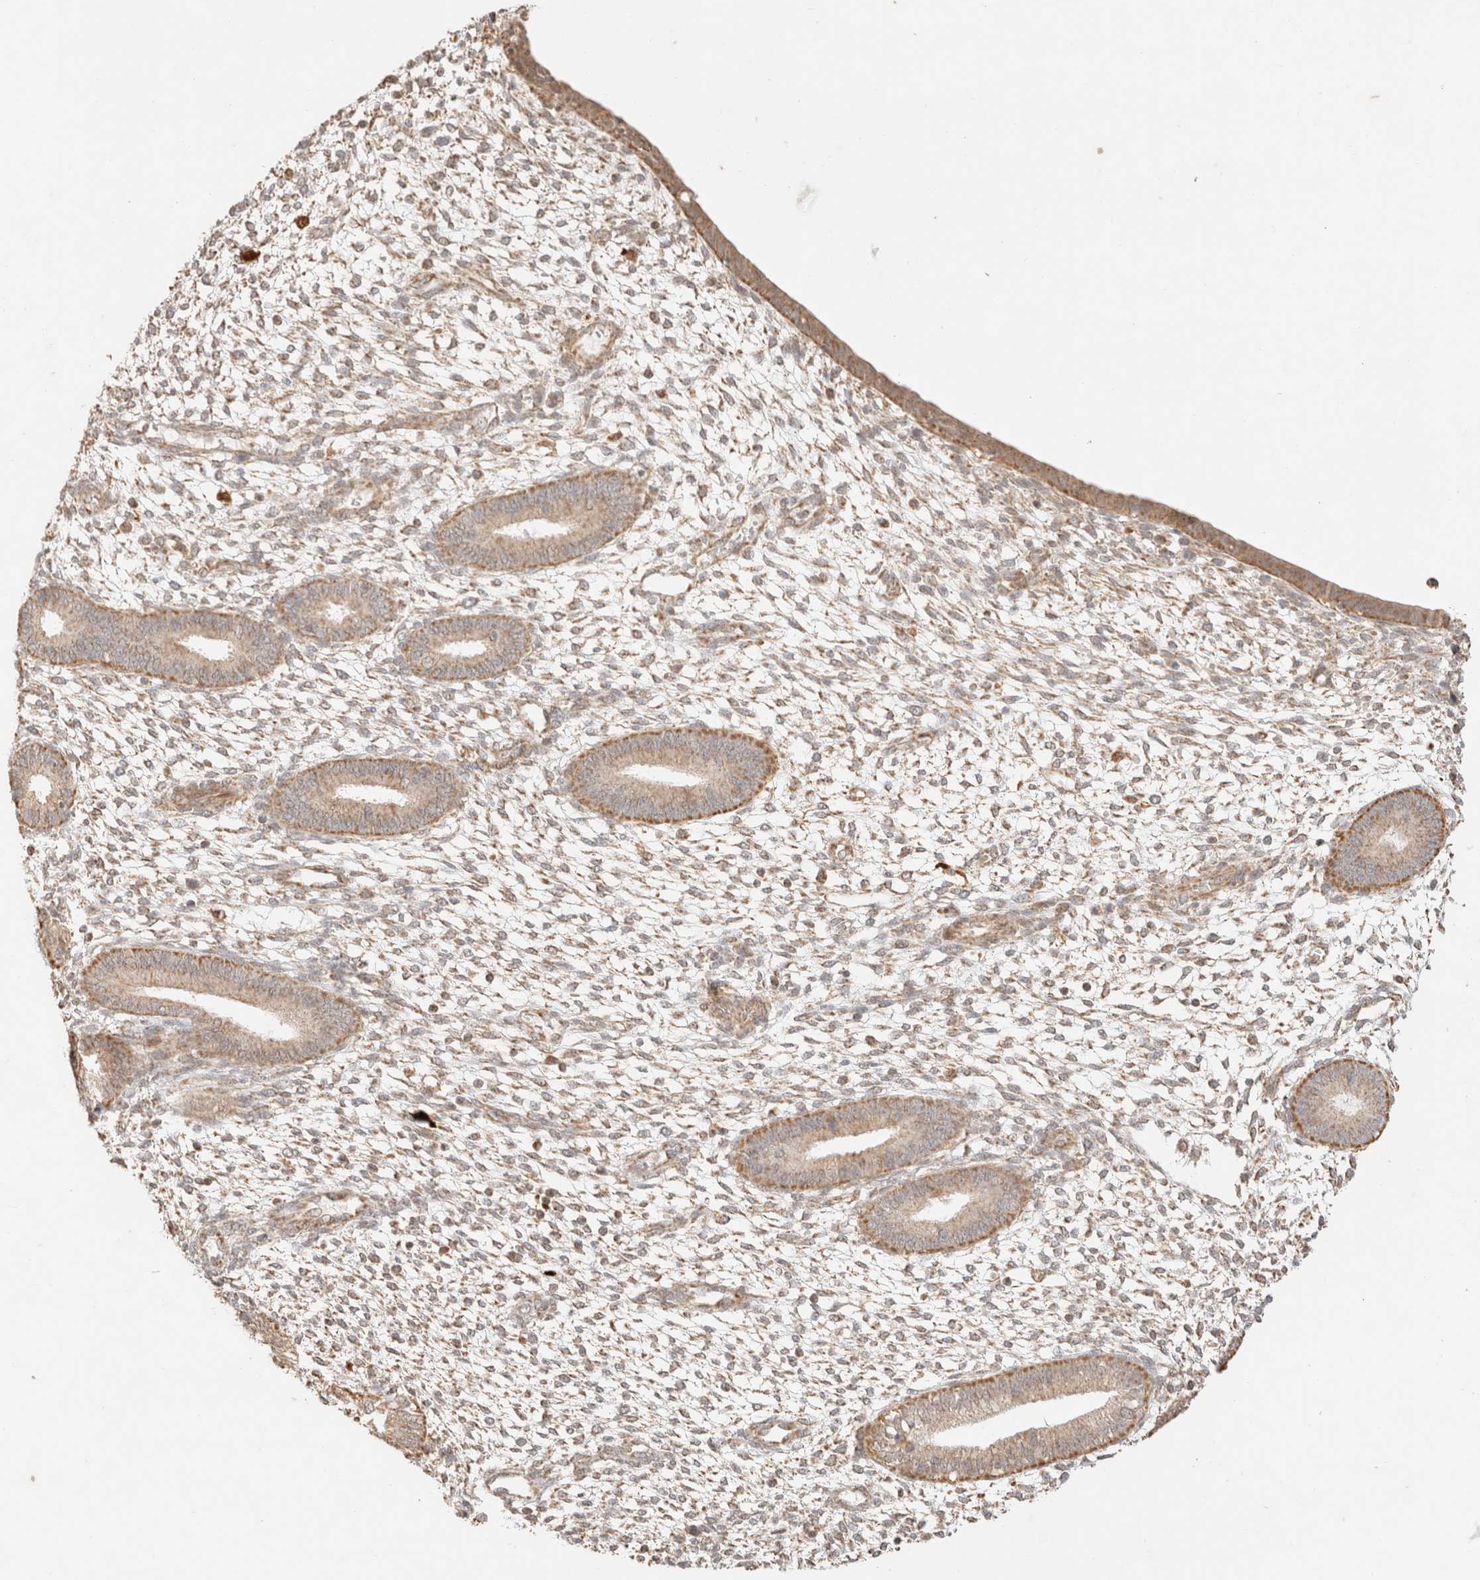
{"staining": {"intensity": "weak", "quantity": "25%-75%", "location": "cytoplasmic/membranous"}, "tissue": "endometrium", "cell_type": "Cells in endometrial stroma", "image_type": "normal", "snomed": [{"axis": "morphology", "description": "Normal tissue, NOS"}, {"axis": "topography", "description": "Endometrium"}], "caption": "Immunohistochemistry (IHC) staining of benign endometrium, which reveals low levels of weak cytoplasmic/membranous staining in about 25%-75% of cells in endometrial stroma indicating weak cytoplasmic/membranous protein positivity. The staining was performed using DAB (brown) for protein detection and nuclei were counterstained in hematoxylin (blue).", "gene": "TACO1", "patient": {"sex": "female", "age": 46}}